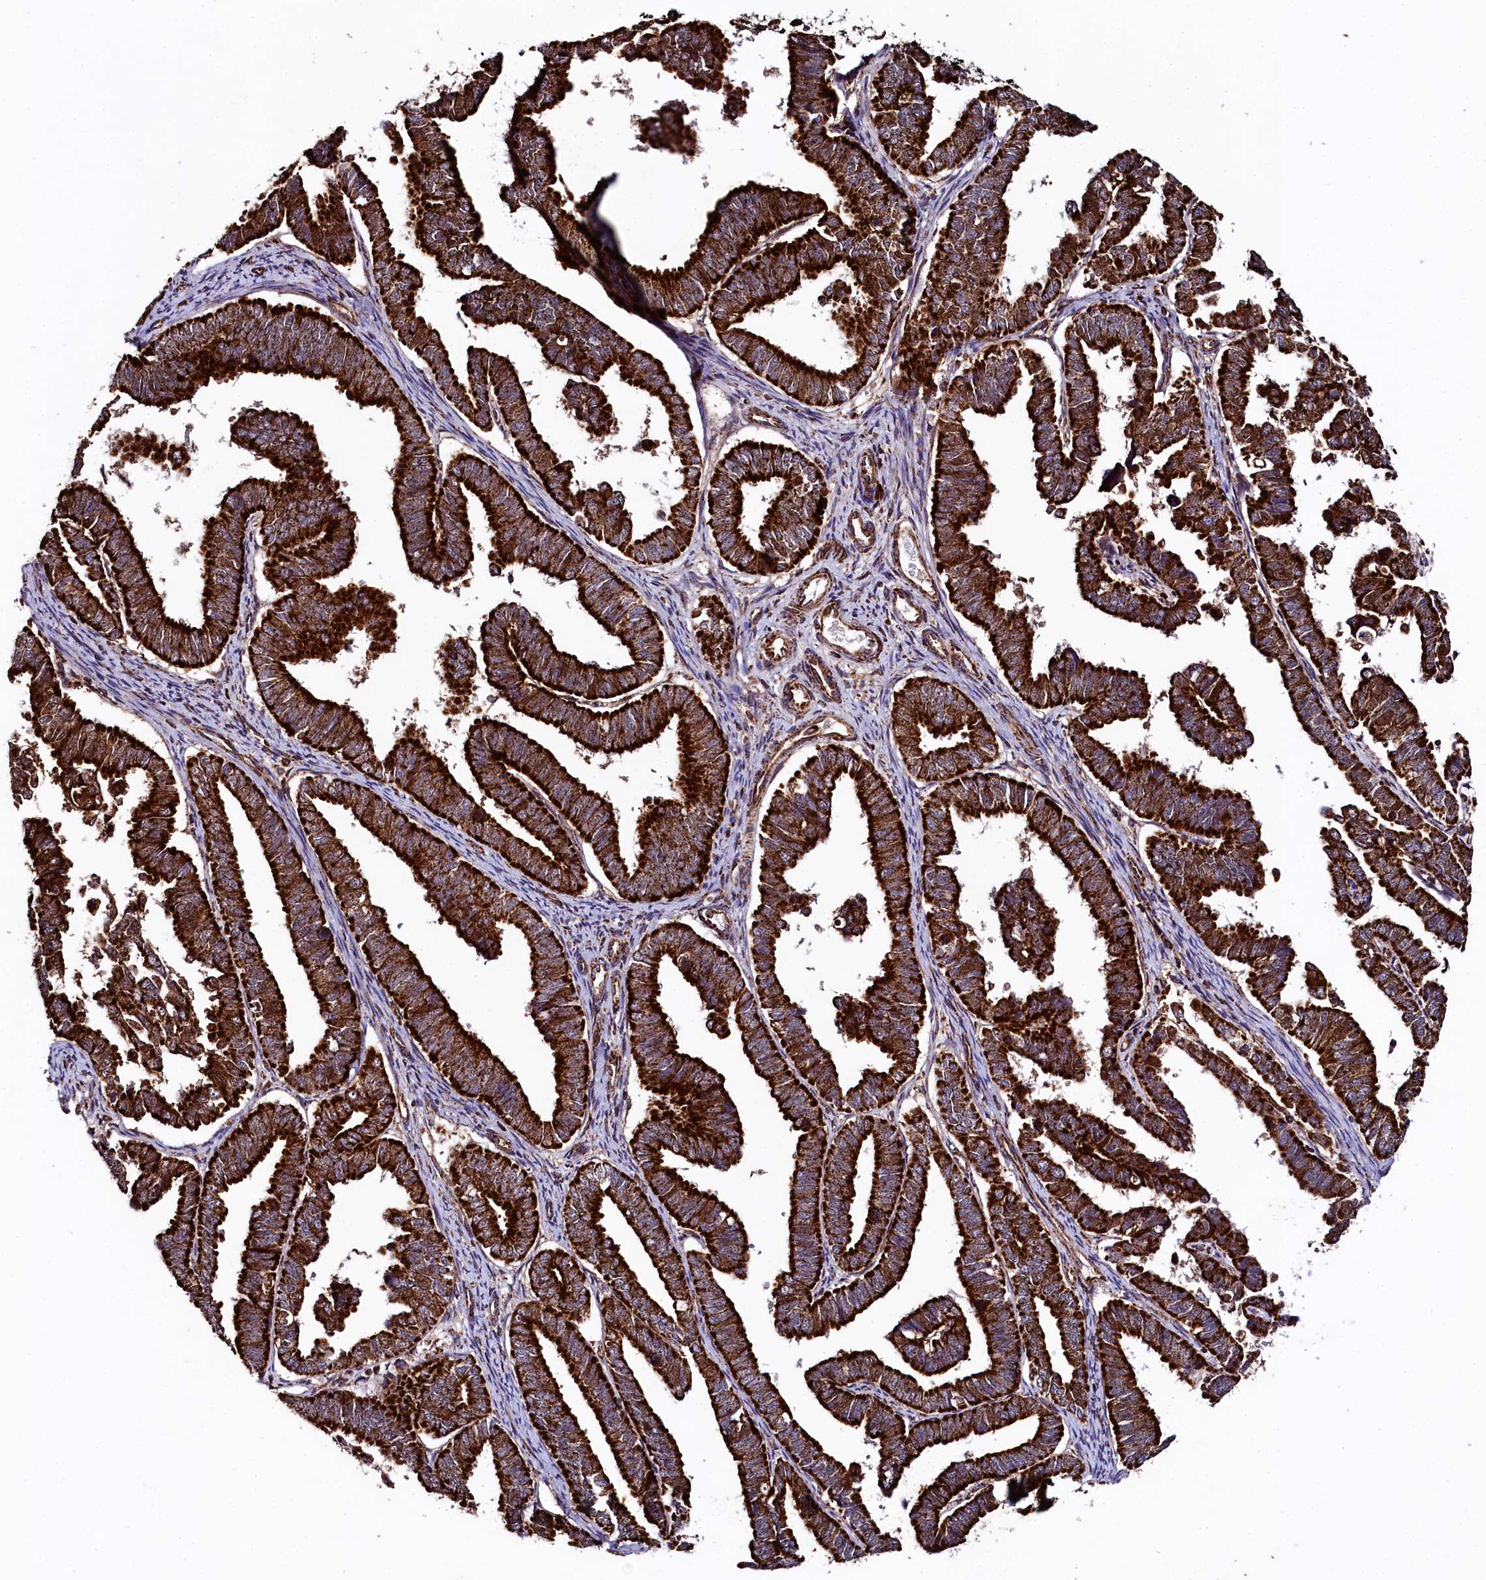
{"staining": {"intensity": "strong", "quantity": ">75%", "location": "cytoplasmic/membranous"}, "tissue": "endometrial cancer", "cell_type": "Tumor cells", "image_type": "cancer", "snomed": [{"axis": "morphology", "description": "Adenocarcinoma, NOS"}, {"axis": "topography", "description": "Endometrium"}], "caption": "Immunohistochemistry (DAB (3,3'-diaminobenzidine)) staining of human endometrial adenocarcinoma reveals strong cytoplasmic/membranous protein staining in approximately >75% of tumor cells.", "gene": "CLYBL", "patient": {"sex": "female", "age": 75}}